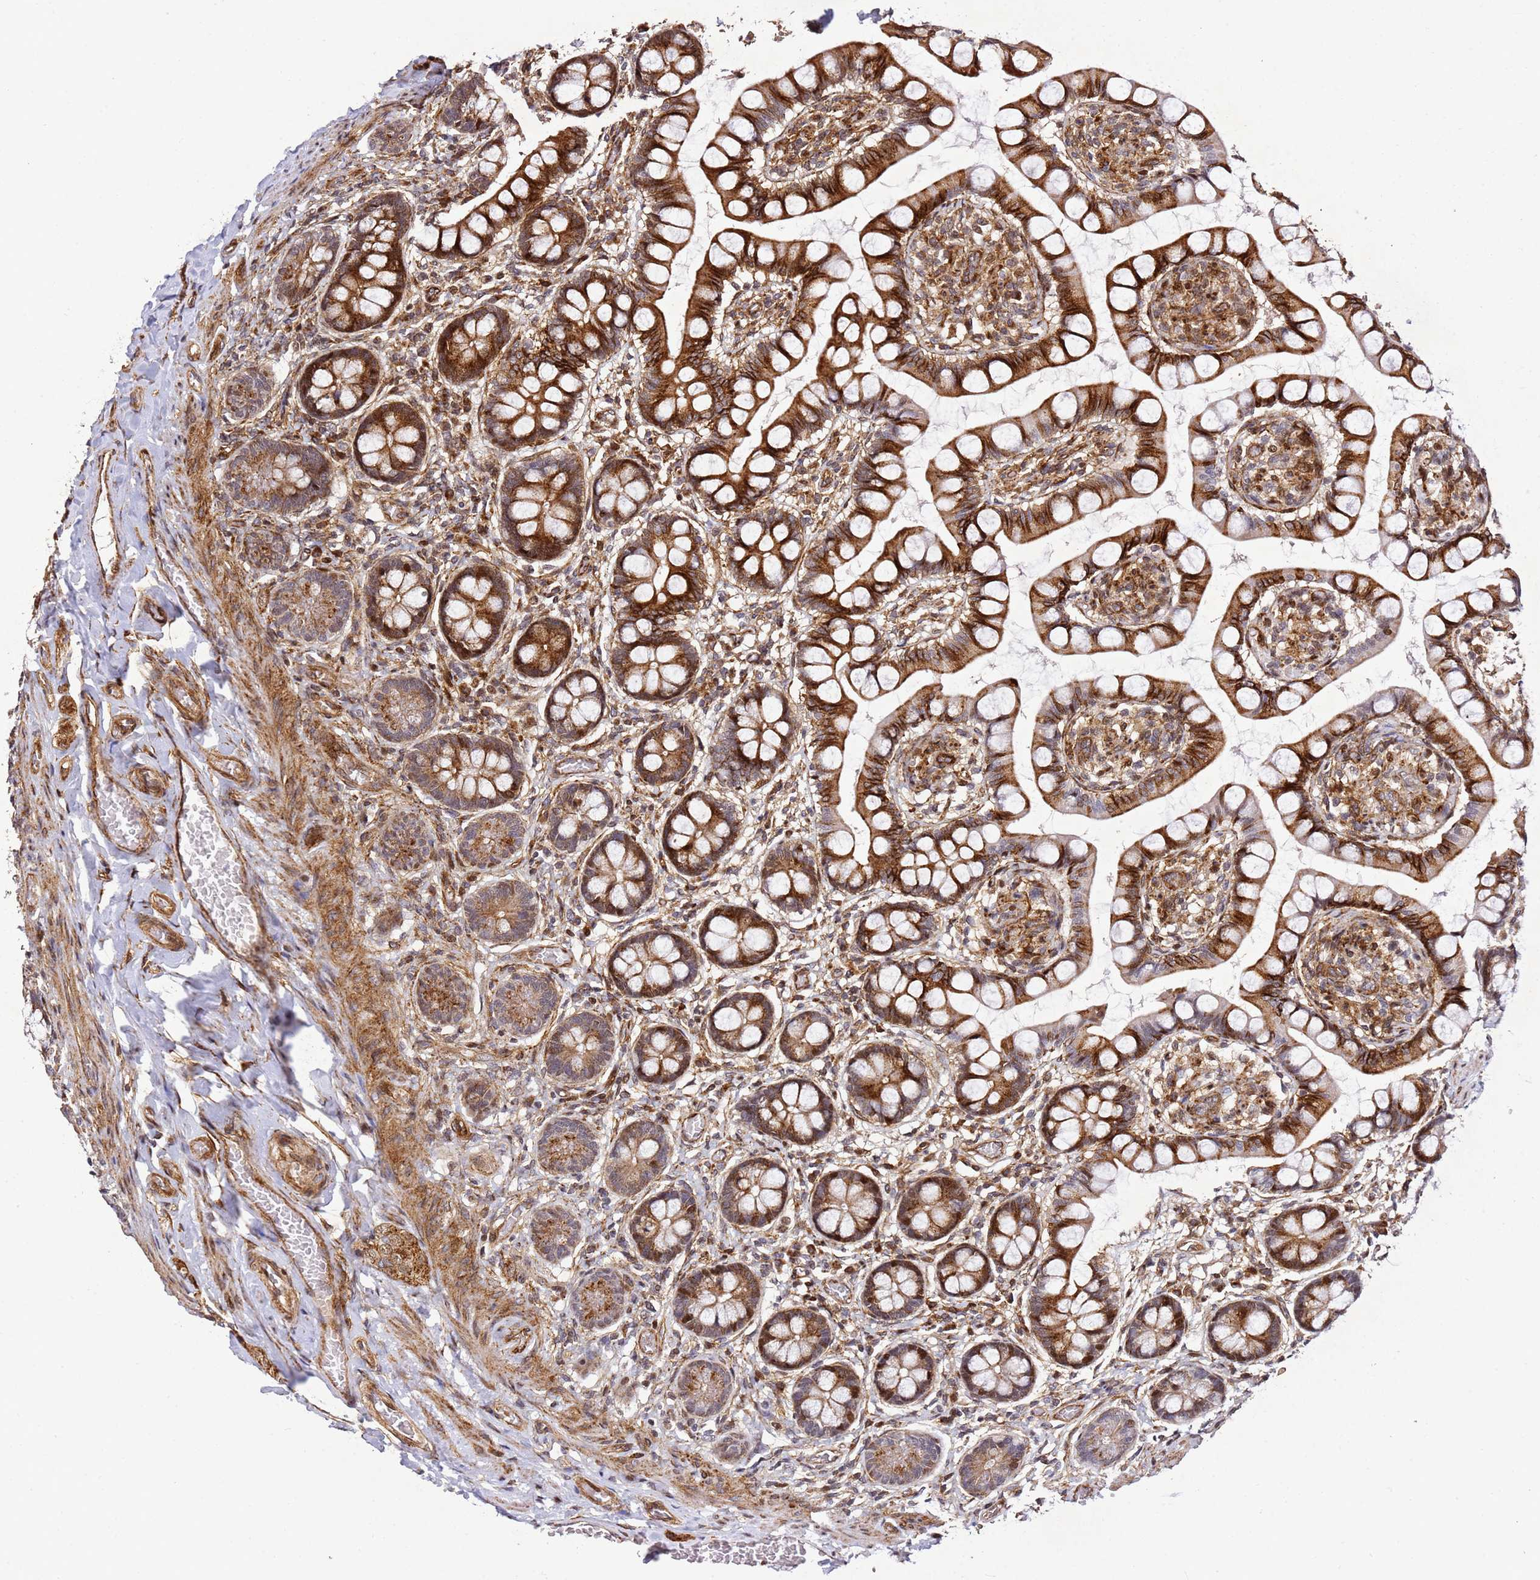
{"staining": {"intensity": "strong", "quantity": ">75%", "location": "cytoplasmic/membranous"}, "tissue": "small intestine", "cell_type": "Glandular cells", "image_type": "normal", "snomed": [{"axis": "morphology", "description": "Normal tissue, NOS"}, {"axis": "topography", "description": "Small intestine"}], "caption": "Immunohistochemistry (IHC) (DAB) staining of normal small intestine demonstrates strong cytoplasmic/membranous protein positivity in approximately >75% of glandular cells. The protein is stained brown, and the nuclei are stained in blue (DAB IHC with brightfield microscopy, high magnification).", "gene": "ZNF296", "patient": {"sex": "male", "age": 52}}